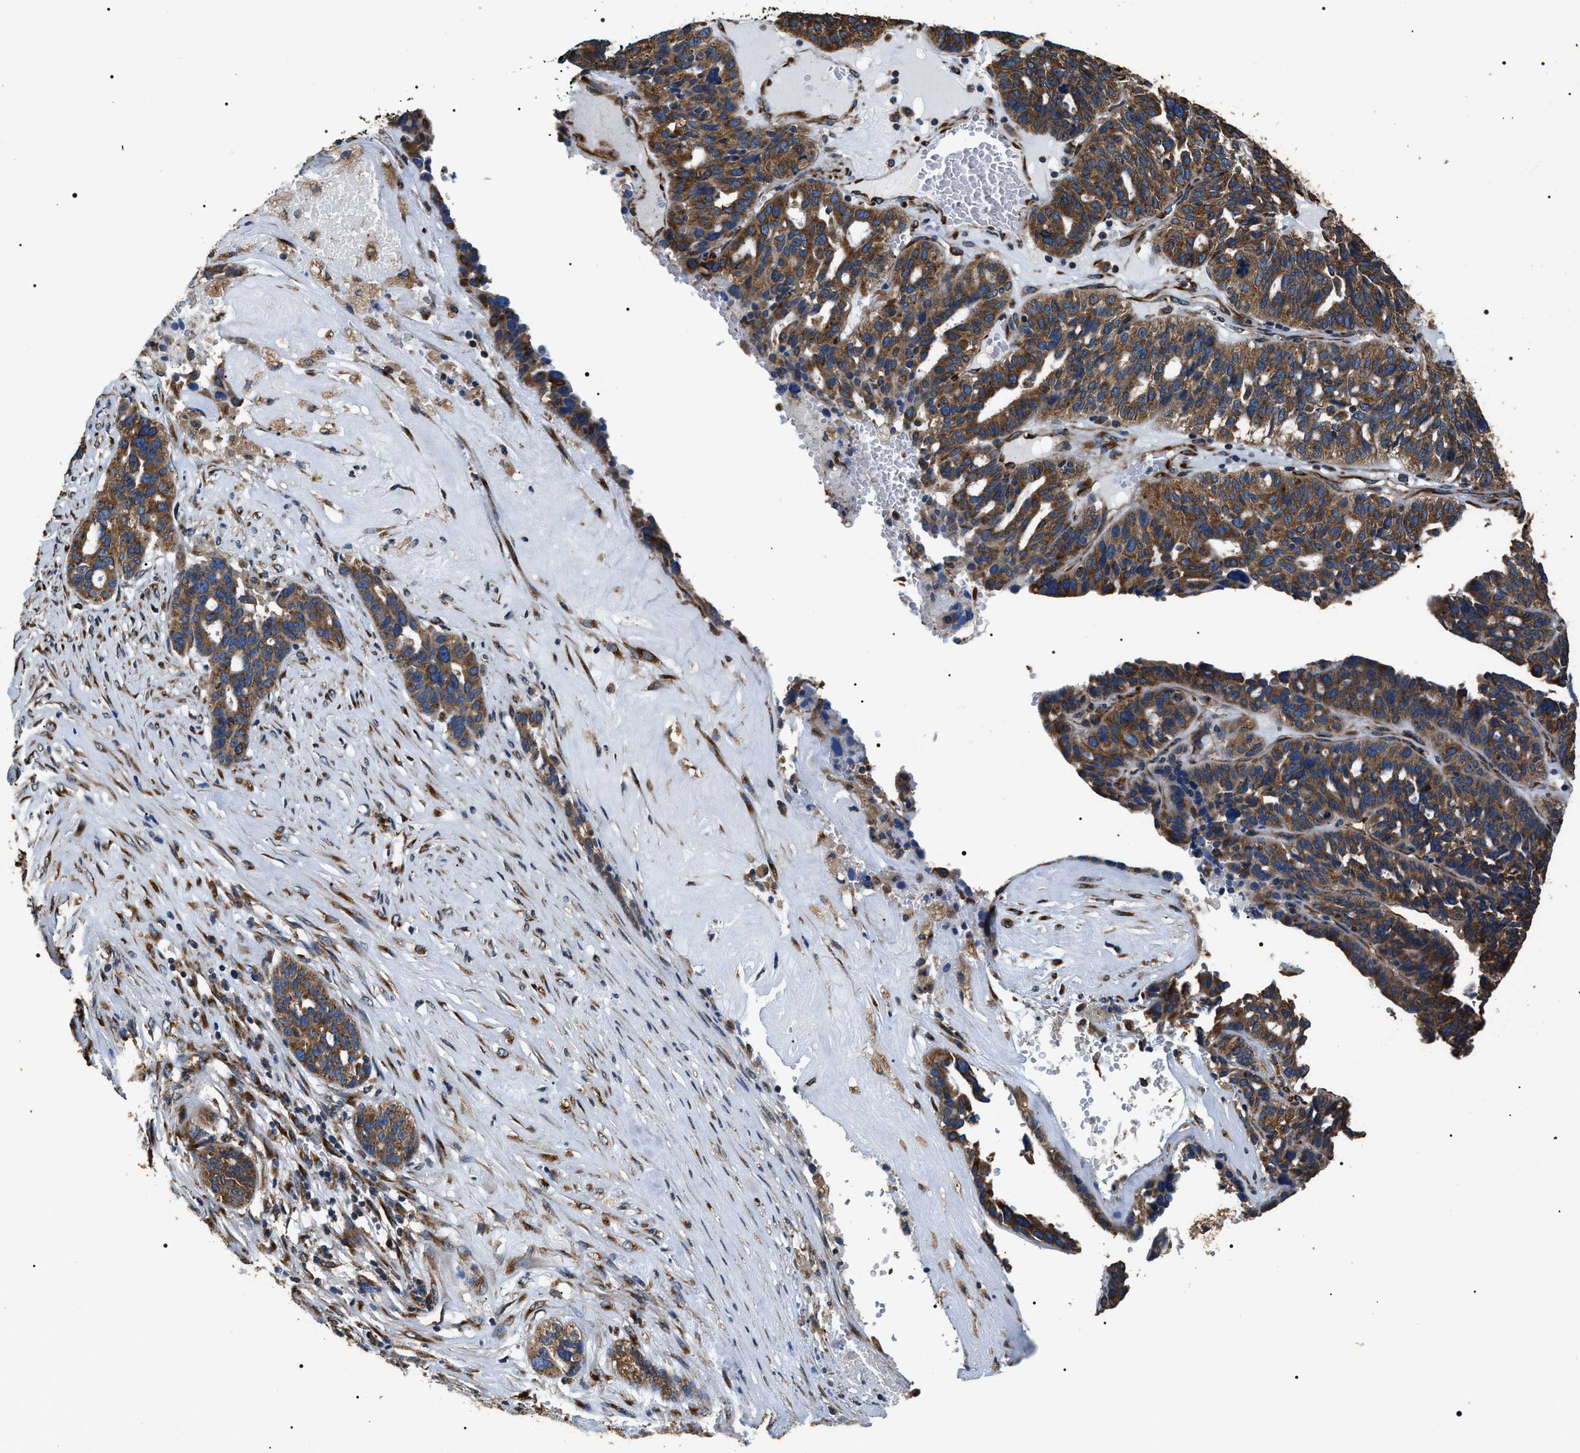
{"staining": {"intensity": "moderate", "quantity": ">75%", "location": "cytoplasmic/membranous"}, "tissue": "ovarian cancer", "cell_type": "Tumor cells", "image_type": "cancer", "snomed": [{"axis": "morphology", "description": "Cystadenocarcinoma, serous, NOS"}, {"axis": "topography", "description": "Ovary"}], "caption": "The photomicrograph displays staining of ovarian cancer, revealing moderate cytoplasmic/membranous protein positivity (brown color) within tumor cells.", "gene": "KTN1", "patient": {"sex": "female", "age": 59}}